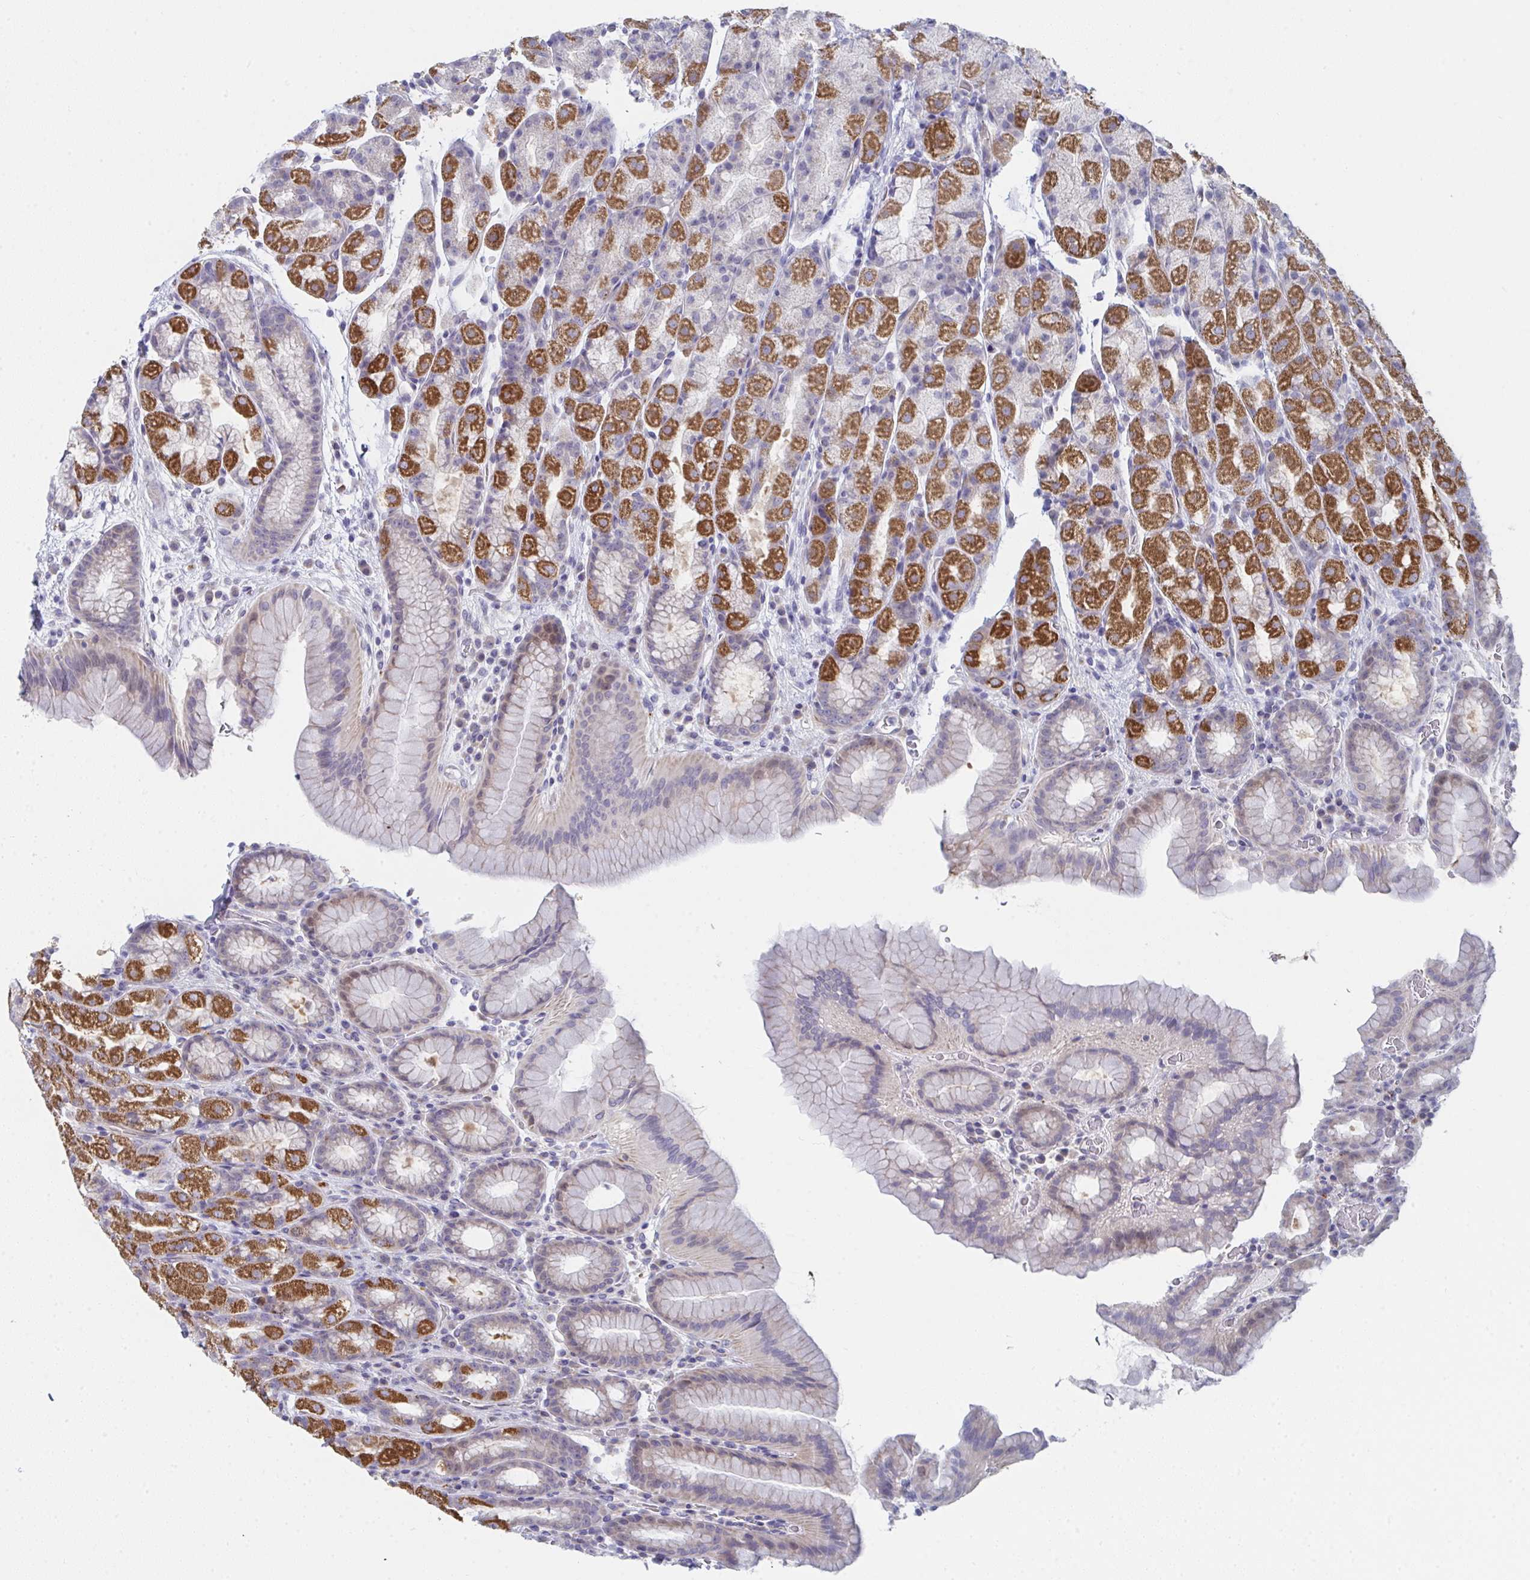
{"staining": {"intensity": "moderate", "quantity": "25%-75%", "location": "cytoplasmic/membranous"}, "tissue": "stomach", "cell_type": "Glandular cells", "image_type": "normal", "snomed": [{"axis": "morphology", "description": "Normal tissue, NOS"}, {"axis": "topography", "description": "Stomach, upper"}, {"axis": "topography", "description": "Stomach"}], "caption": "Normal stomach displays moderate cytoplasmic/membranous expression in about 25%-75% of glandular cells, visualized by immunohistochemistry. The staining was performed using DAB (3,3'-diaminobenzidine), with brown indicating positive protein expression. Nuclei are stained blue with hematoxylin.", "gene": "VWDE", "patient": {"sex": "male", "age": 68}}